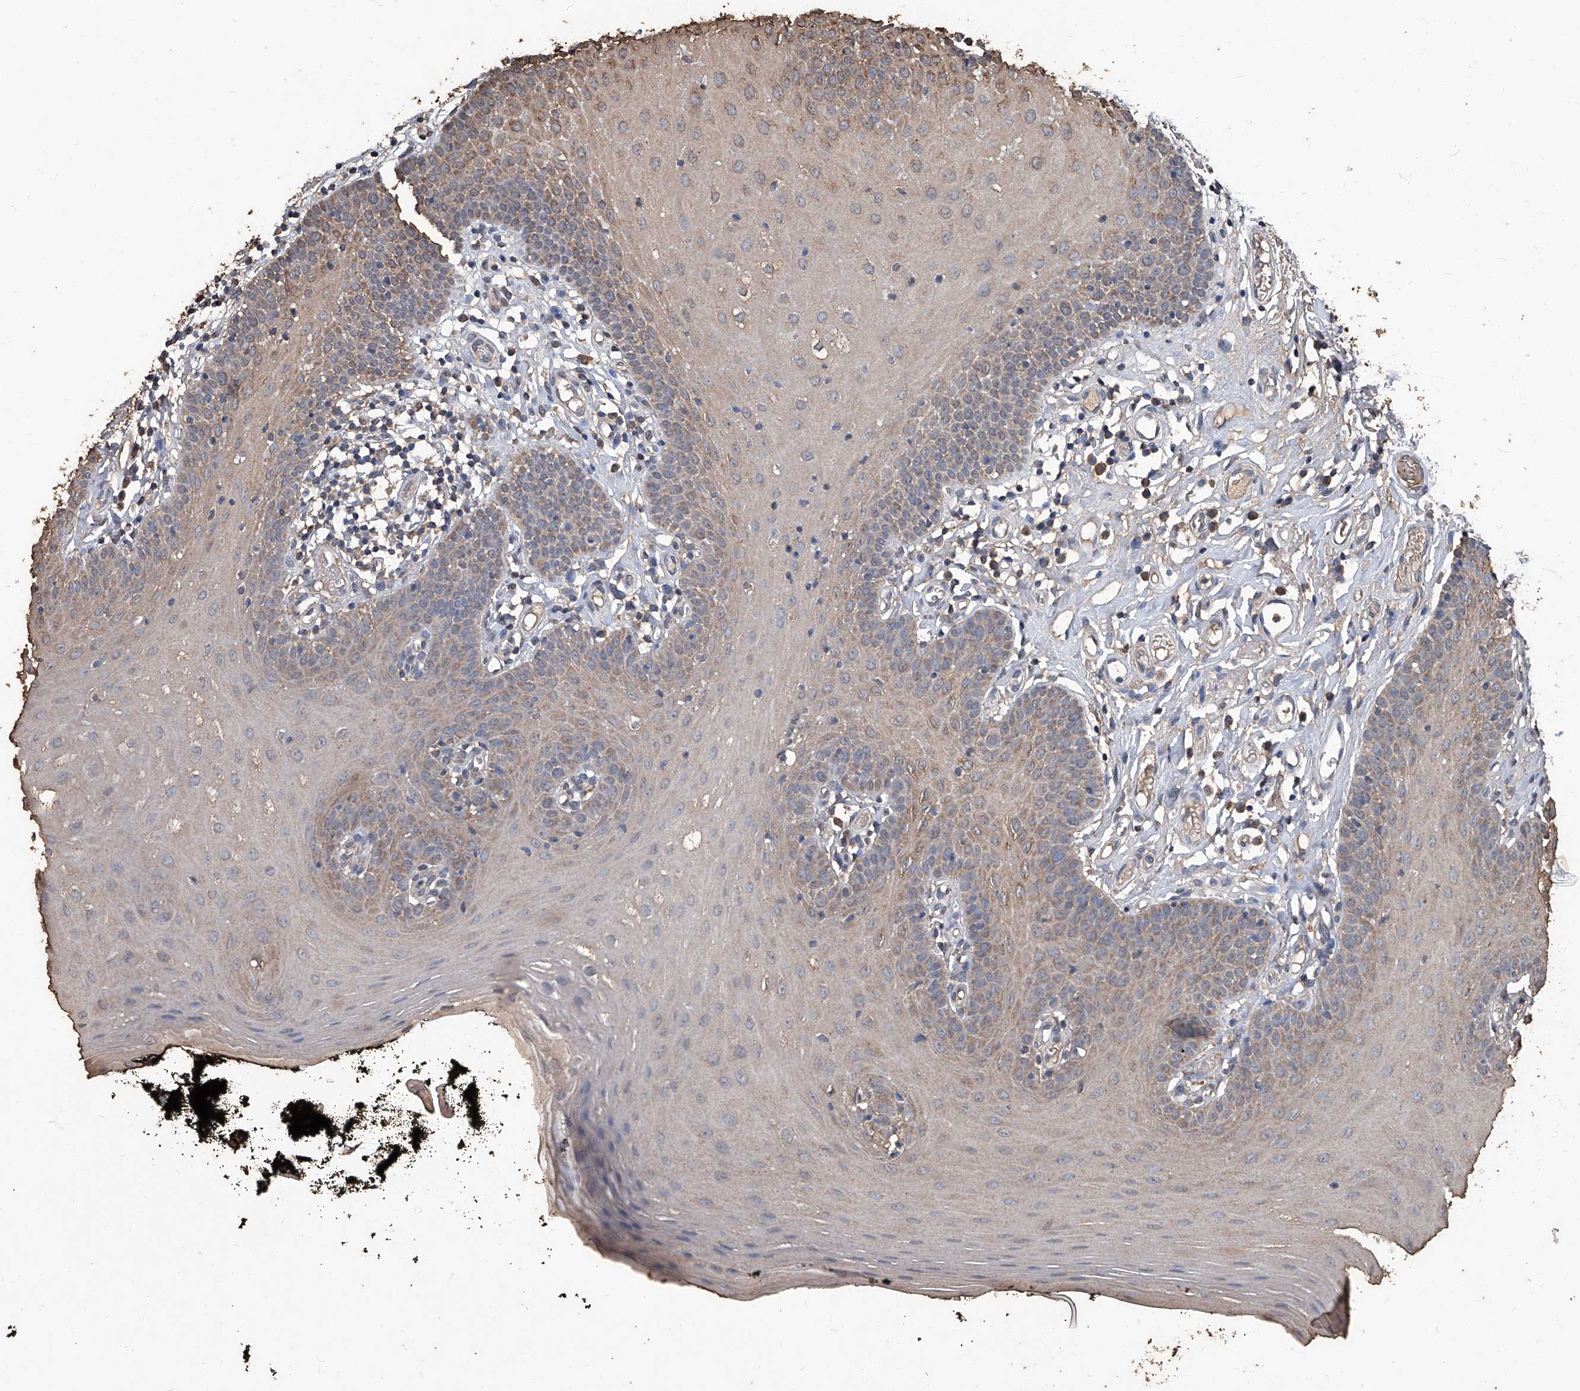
{"staining": {"intensity": "weak", "quantity": ">75%", "location": "nuclear"}, "tissue": "oral mucosa", "cell_type": "Squamous epithelial cells", "image_type": "normal", "snomed": [{"axis": "morphology", "description": "Normal tissue, NOS"}, {"axis": "topography", "description": "Oral tissue"}], "caption": "Oral mucosa stained with a brown dye exhibits weak nuclear positive expression in approximately >75% of squamous epithelial cells.", "gene": "STARD7", "patient": {"sex": "male", "age": 74}}